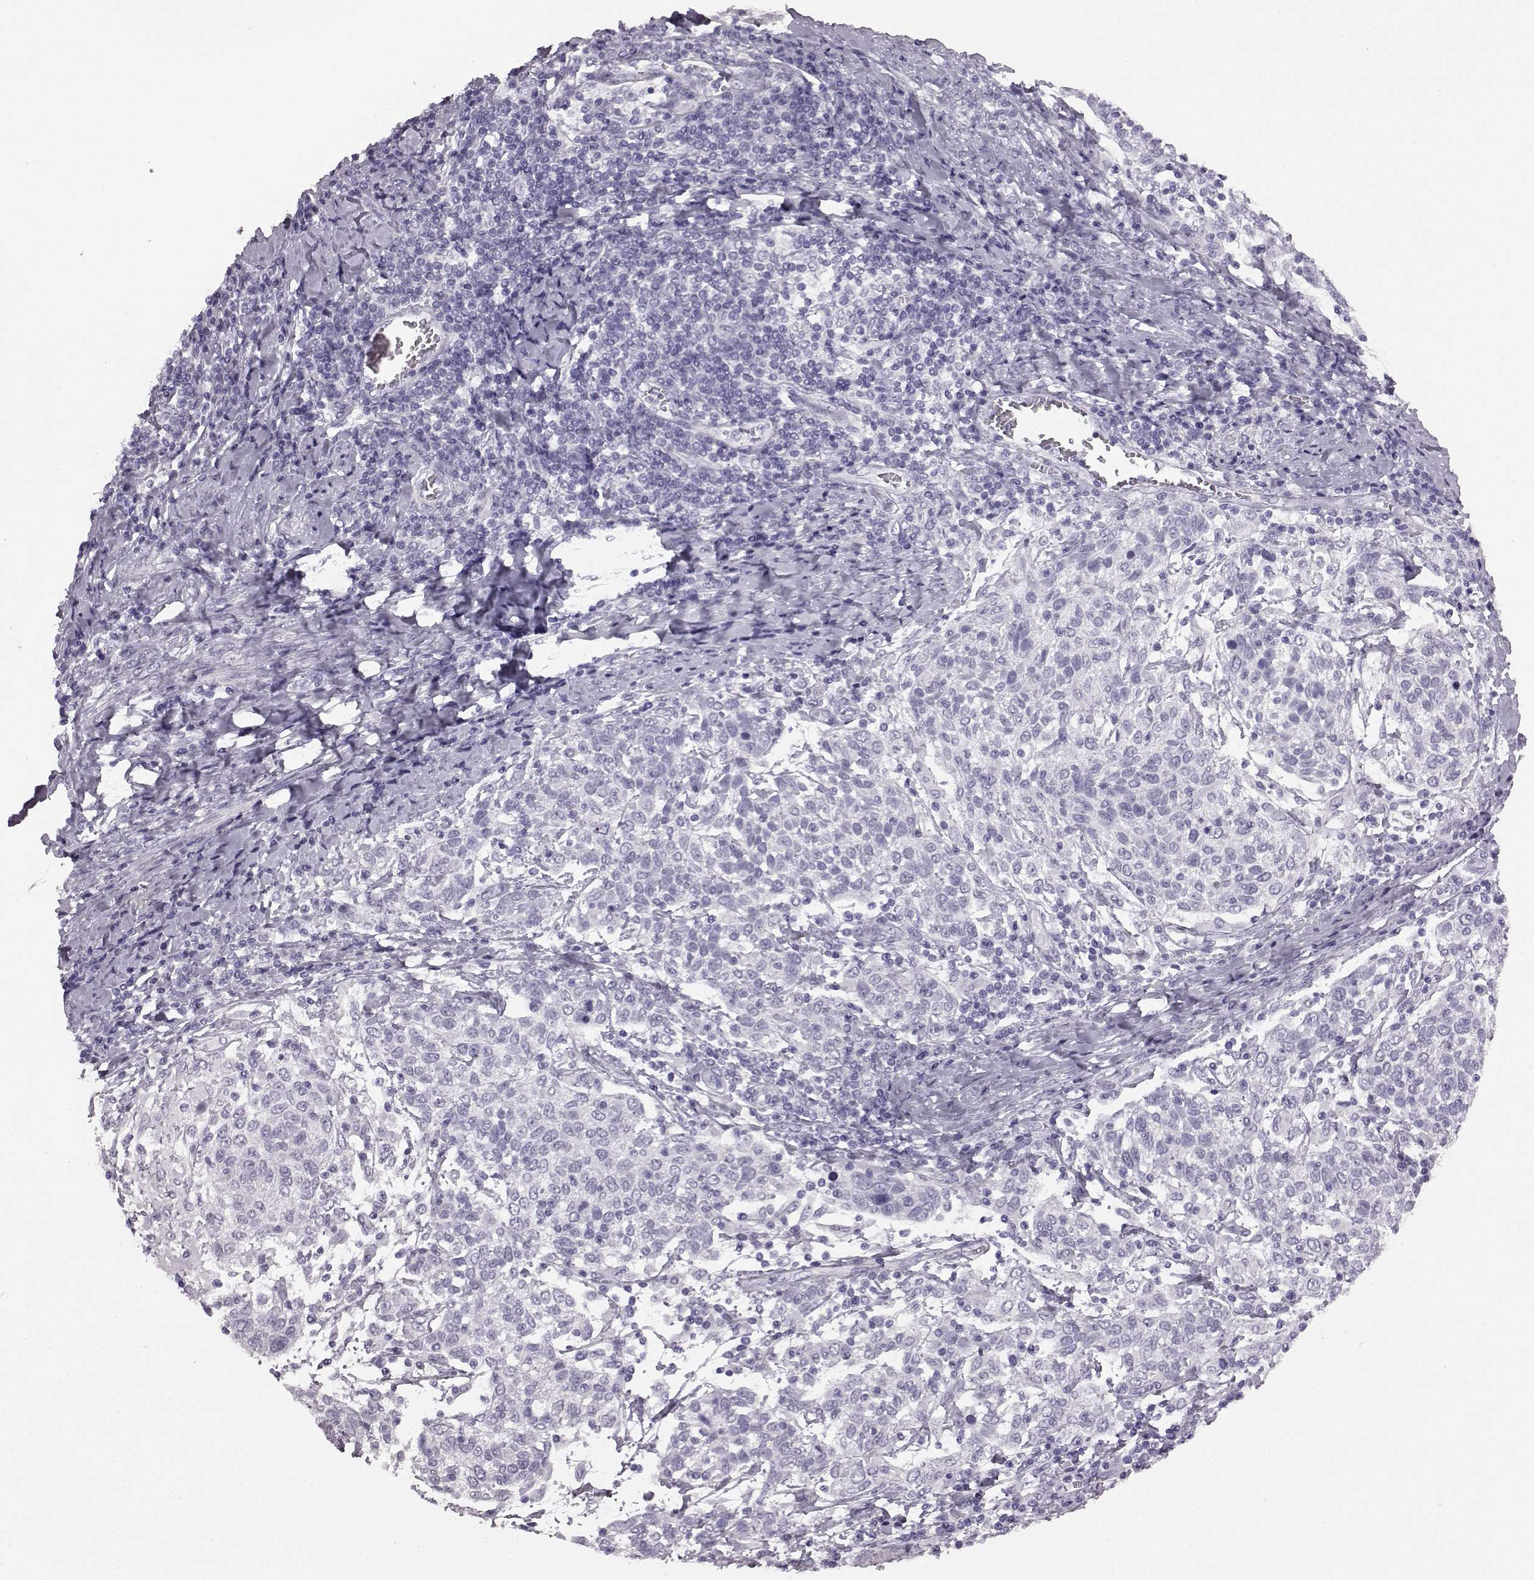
{"staining": {"intensity": "negative", "quantity": "none", "location": "none"}, "tissue": "cervical cancer", "cell_type": "Tumor cells", "image_type": "cancer", "snomed": [{"axis": "morphology", "description": "Squamous cell carcinoma, NOS"}, {"axis": "topography", "description": "Cervix"}], "caption": "This is a micrograph of IHC staining of cervical cancer (squamous cell carcinoma), which shows no expression in tumor cells. (DAB (3,3'-diaminobenzidine) immunohistochemistry with hematoxylin counter stain).", "gene": "AIPL1", "patient": {"sex": "female", "age": 61}}